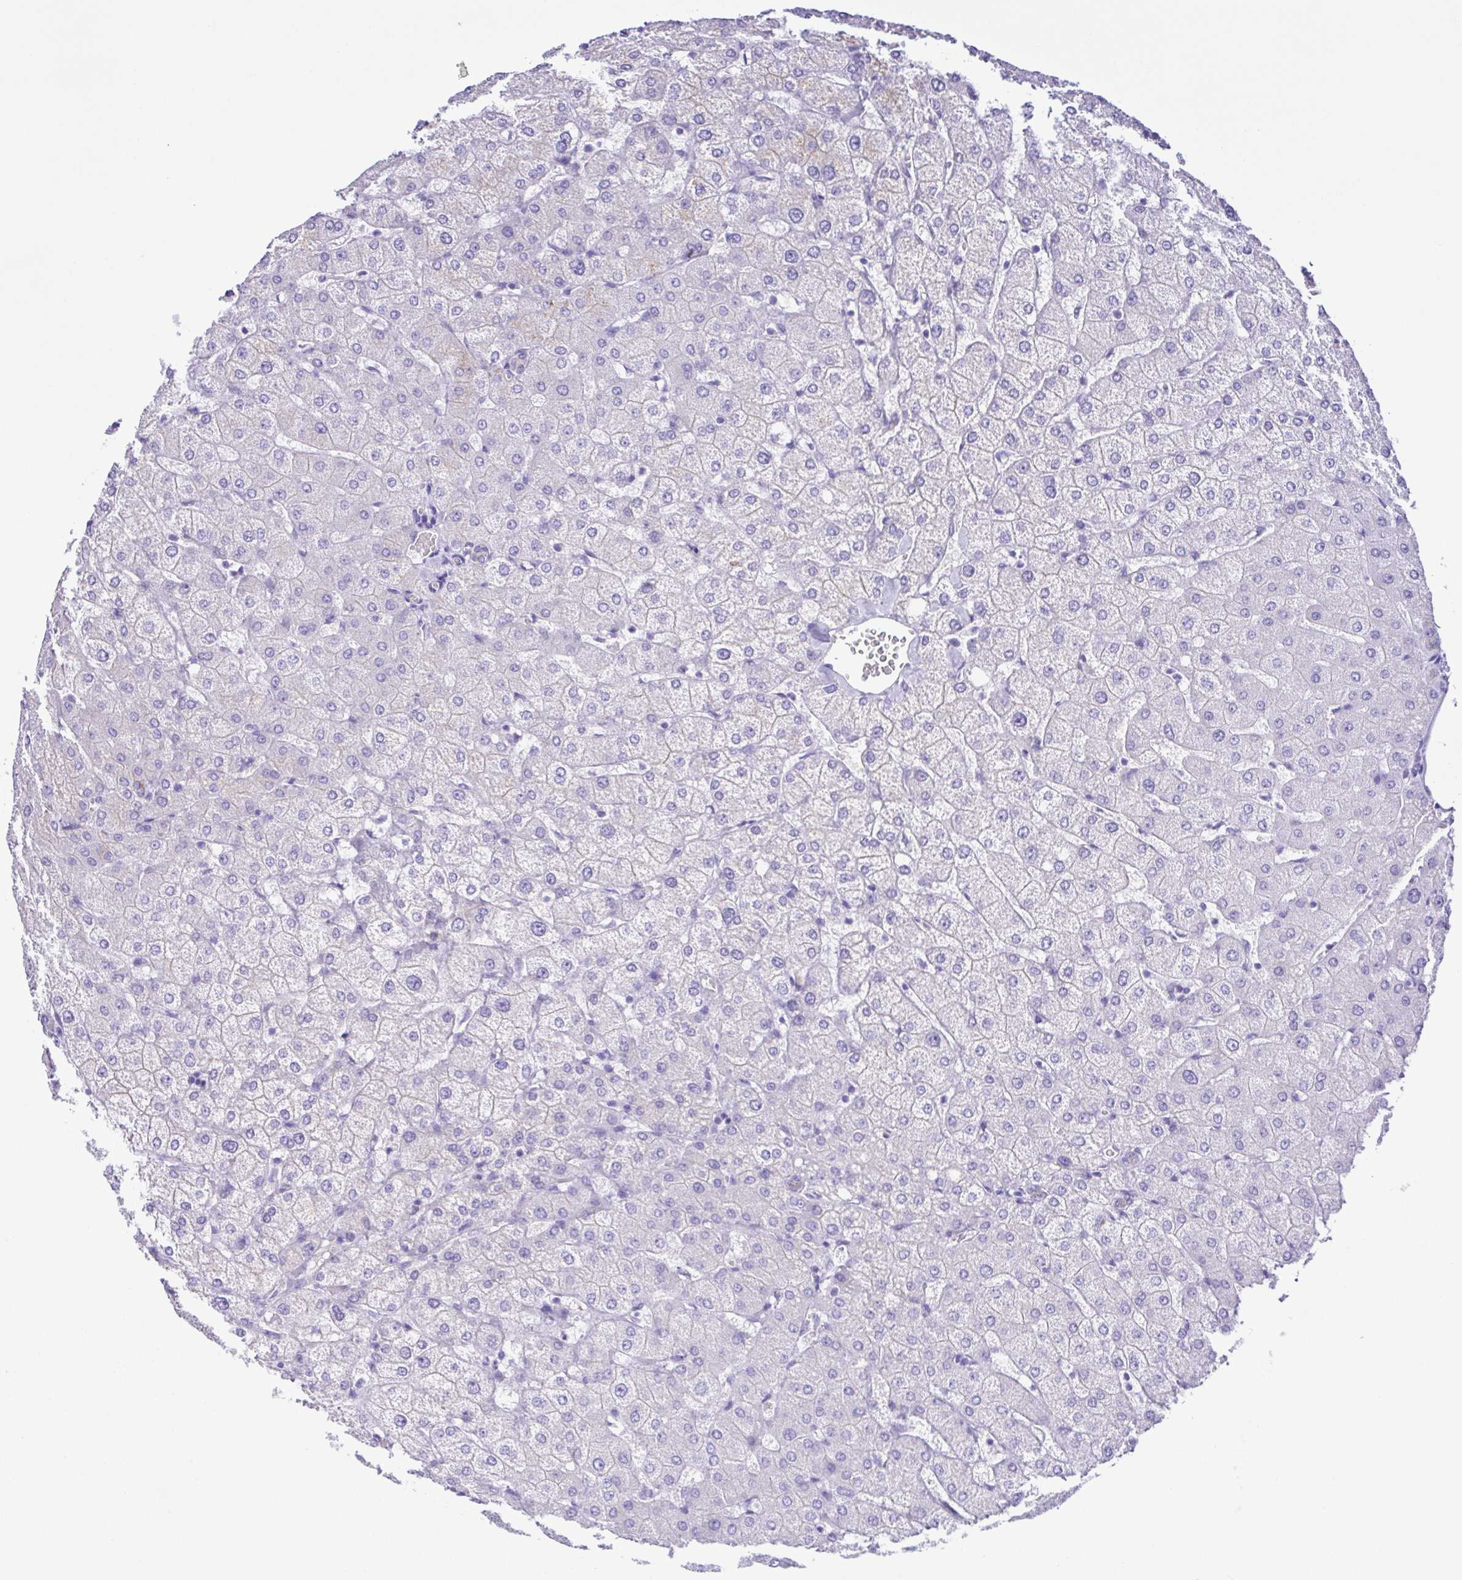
{"staining": {"intensity": "negative", "quantity": "none", "location": "none"}, "tissue": "liver", "cell_type": "Cholangiocytes", "image_type": "normal", "snomed": [{"axis": "morphology", "description": "Normal tissue, NOS"}, {"axis": "topography", "description": "Liver"}], "caption": "This micrograph is of unremarkable liver stained with IHC to label a protein in brown with the nuclei are counter-stained blue. There is no staining in cholangiocytes.", "gene": "CYP11A1", "patient": {"sex": "female", "age": 54}}